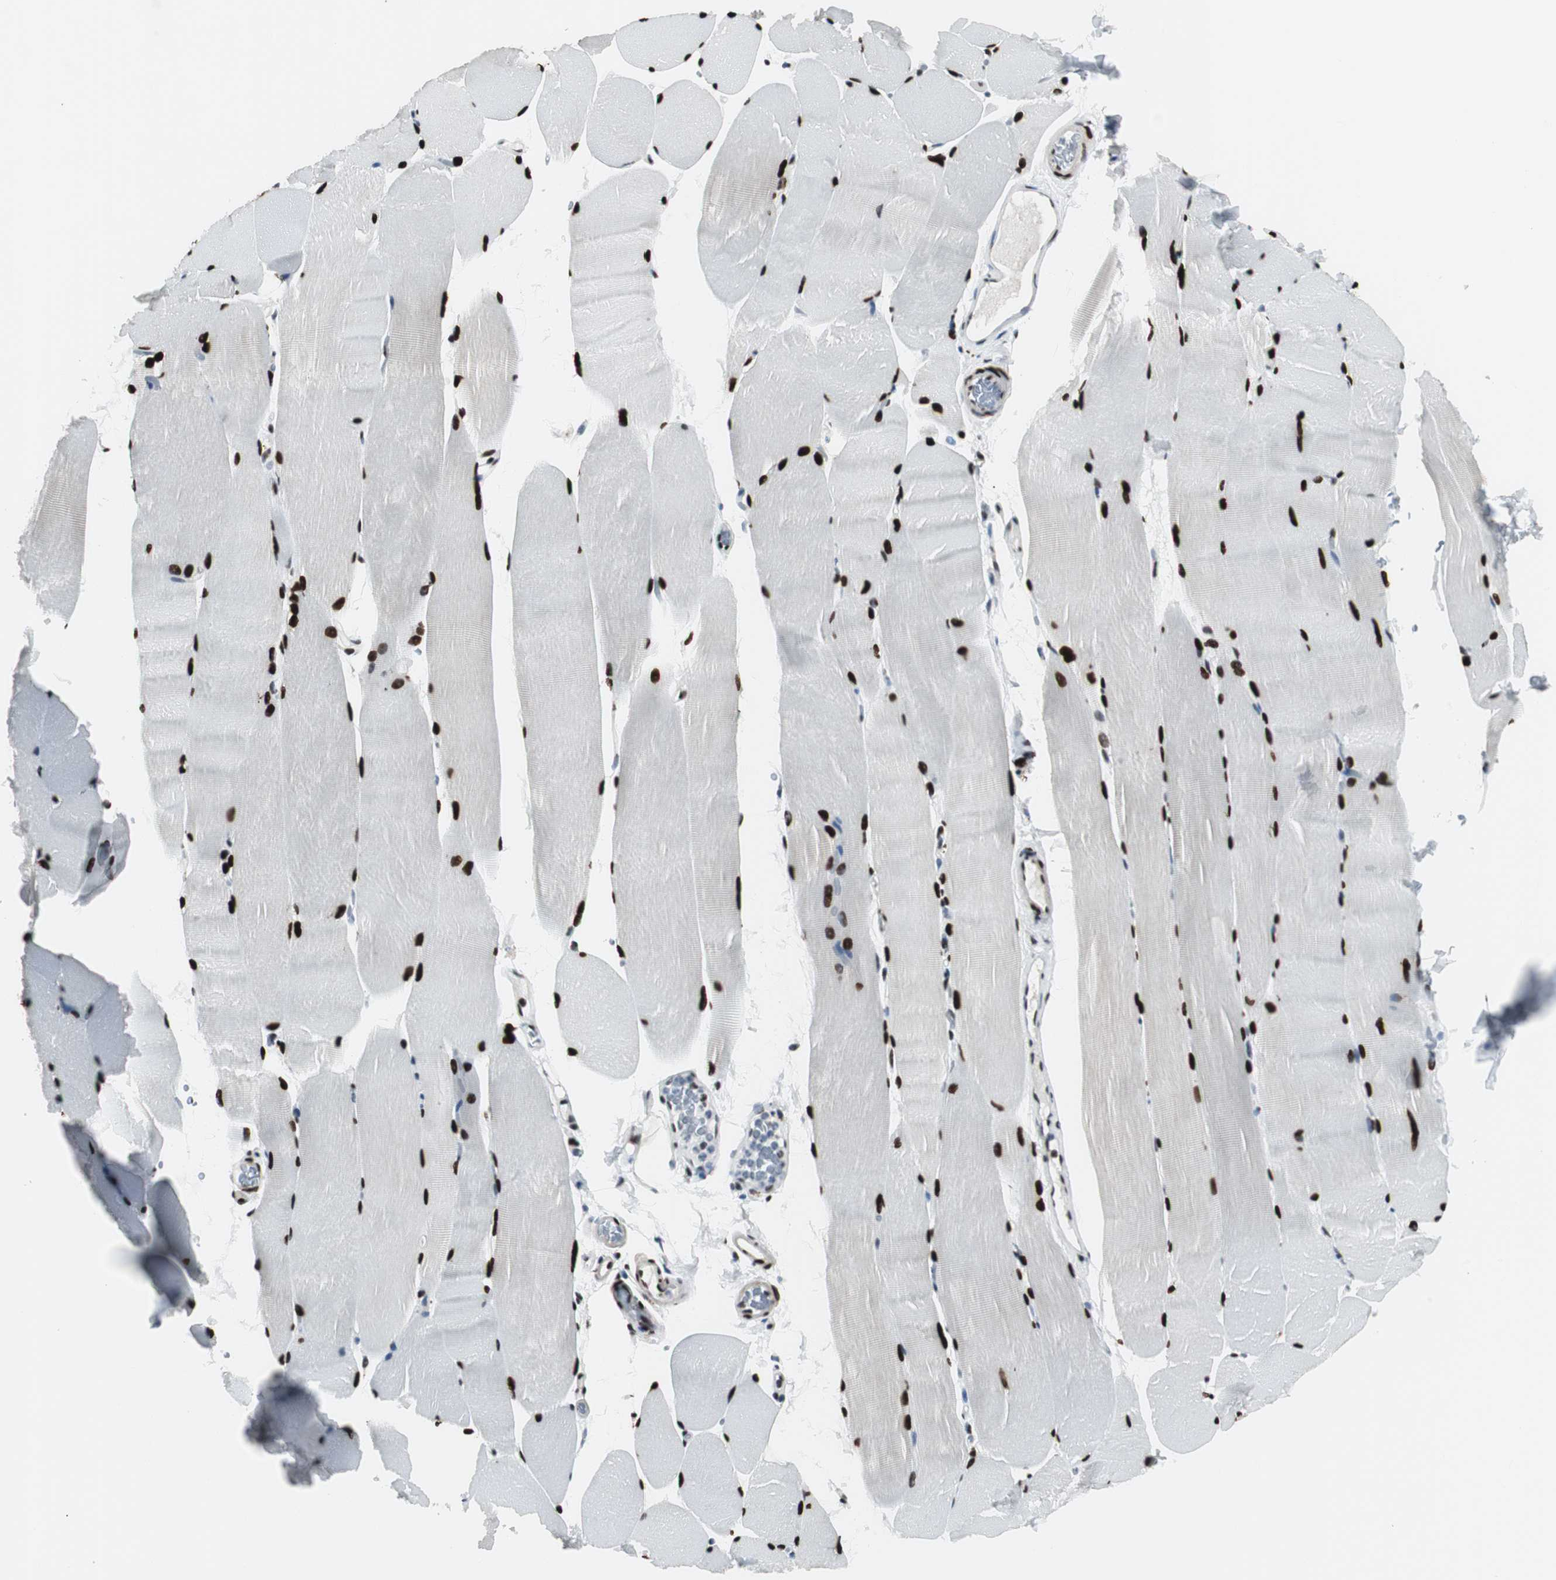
{"staining": {"intensity": "strong", "quantity": ">75%", "location": "nuclear"}, "tissue": "skeletal muscle", "cell_type": "Myocytes", "image_type": "normal", "snomed": [{"axis": "morphology", "description": "Normal tissue, NOS"}, {"axis": "topography", "description": "Skeletal muscle"}, {"axis": "topography", "description": "Parathyroid gland"}], "caption": "Immunohistochemical staining of normal skeletal muscle displays high levels of strong nuclear positivity in approximately >75% of myocytes.", "gene": "MEF2D", "patient": {"sex": "female", "age": 37}}